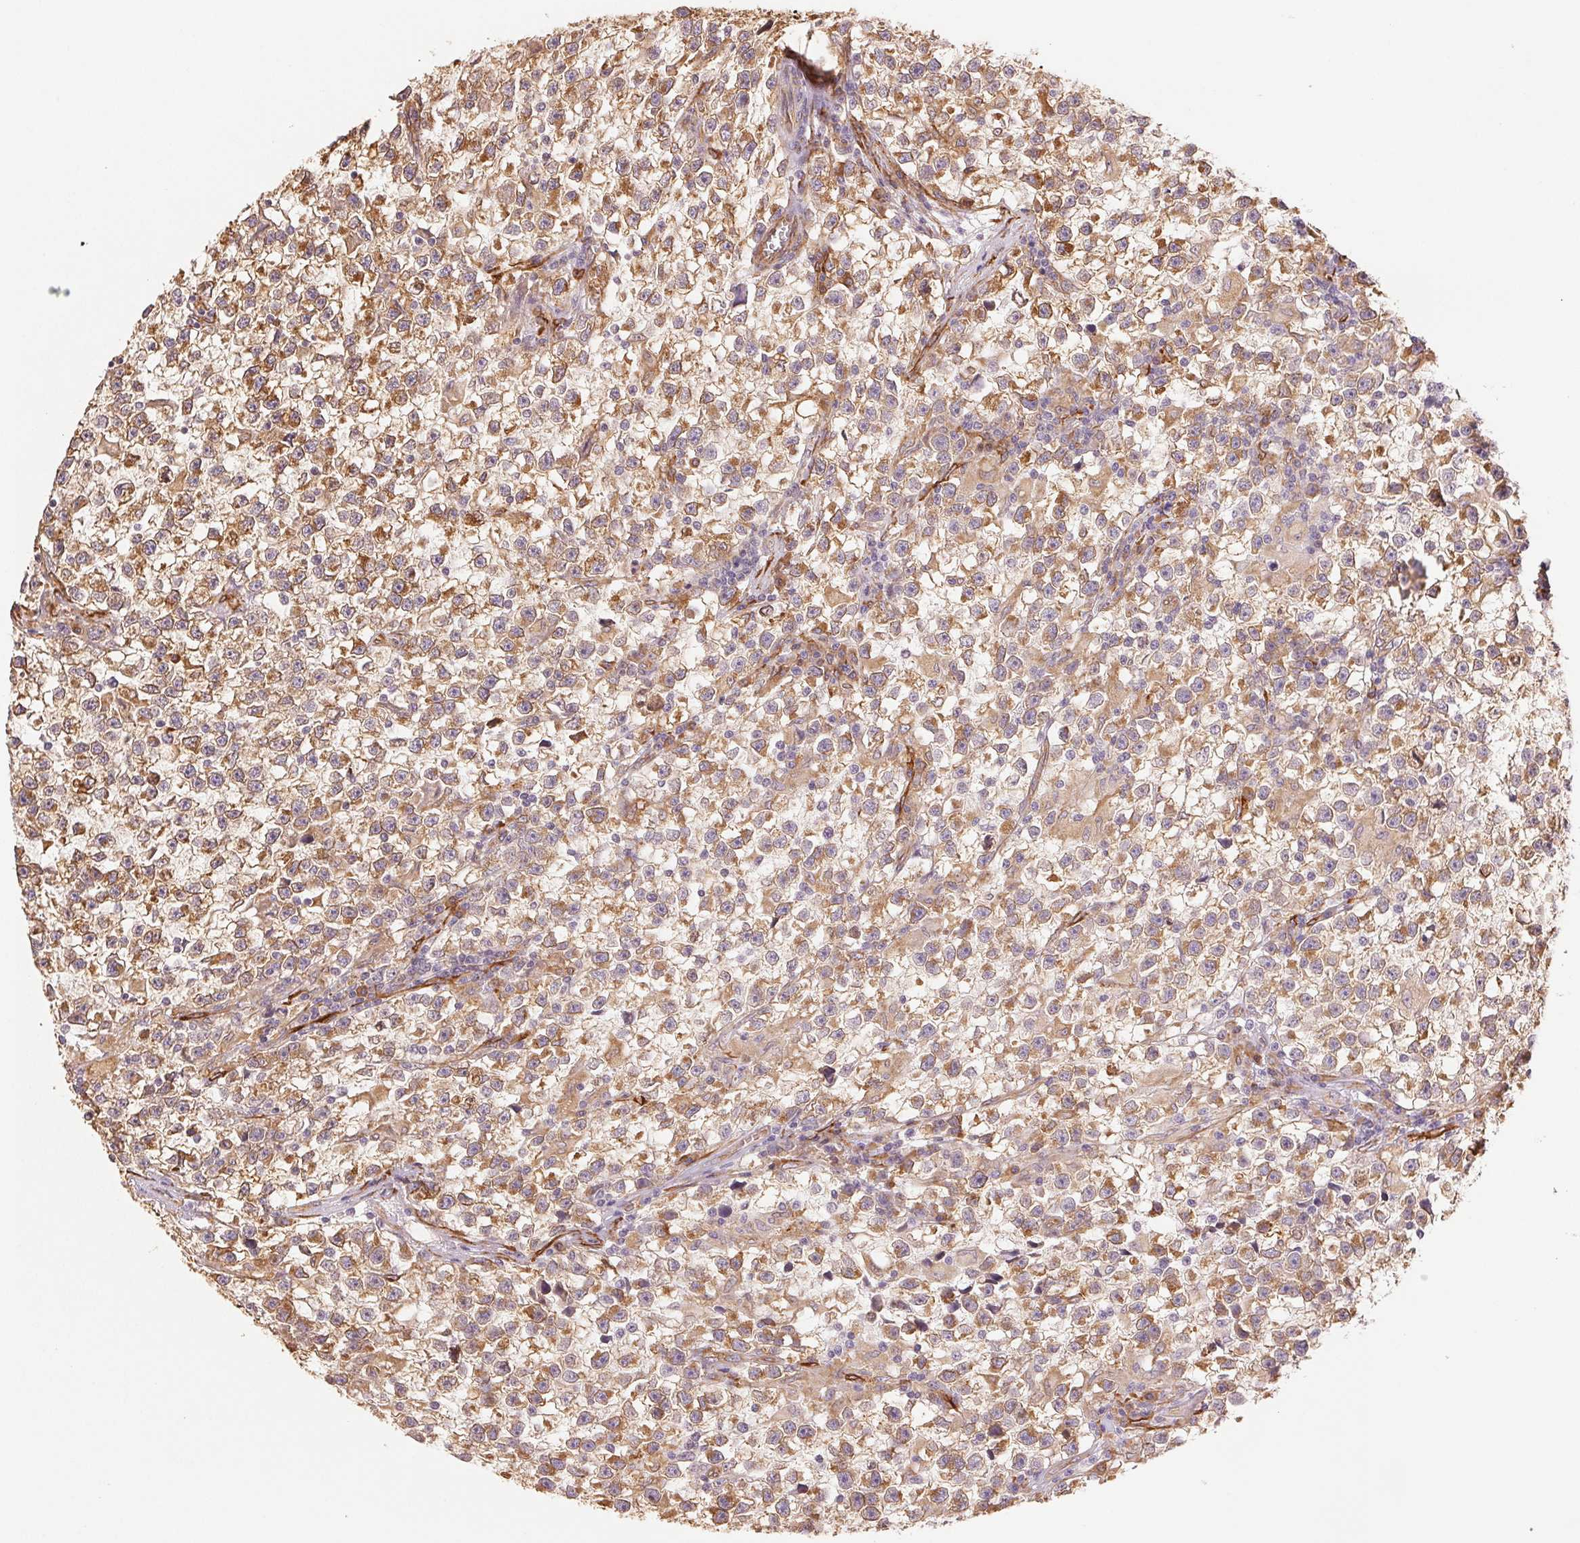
{"staining": {"intensity": "moderate", "quantity": ">75%", "location": "cytoplasmic/membranous"}, "tissue": "testis cancer", "cell_type": "Tumor cells", "image_type": "cancer", "snomed": [{"axis": "morphology", "description": "Seminoma, NOS"}, {"axis": "topography", "description": "Testis"}], "caption": "A brown stain shows moderate cytoplasmic/membranous expression of a protein in human testis cancer tumor cells. The staining was performed using DAB to visualize the protein expression in brown, while the nuclei were stained in blue with hematoxylin (Magnification: 20x).", "gene": "RCN3", "patient": {"sex": "male", "age": 31}}